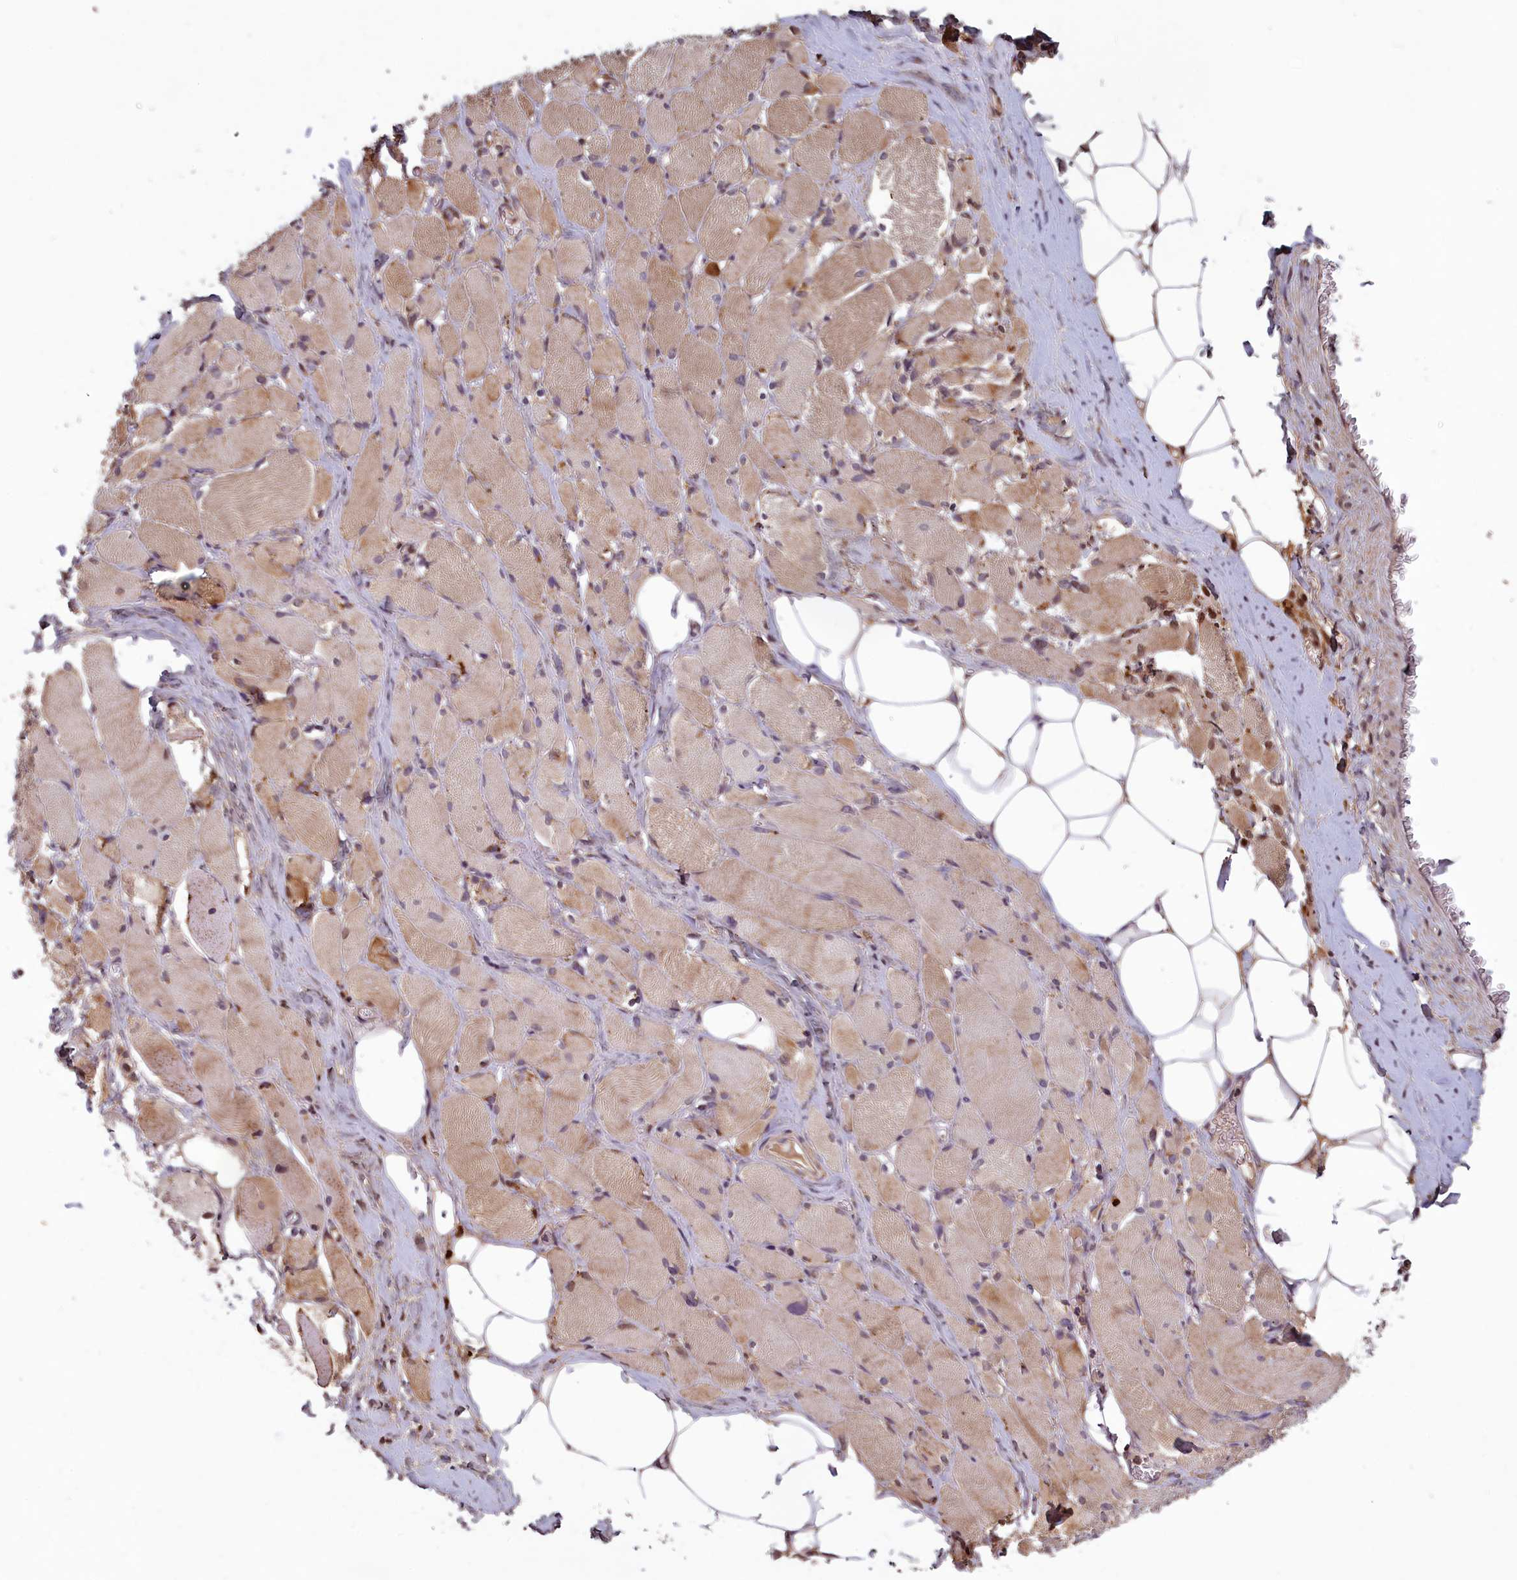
{"staining": {"intensity": "moderate", "quantity": ">75%", "location": "cytoplasmic/membranous"}, "tissue": "skeletal muscle", "cell_type": "Myocytes", "image_type": "normal", "snomed": [{"axis": "morphology", "description": "Normal tissue, NOS"}, {"axis": "morphology", "description": "Basal cell carcinoma"}, {"axis": "topography", "description": "Skeletal muscle"}], "caption": "Unremarkable skeletal muscle was stained to show a protein in brown. There is medium levels of moderate cytoplasmic/membranous expression in about >75% of myocytes. (DAB (3,3'-diaminobenzidine) IHC, brown staining for protein, blue staining for nuclei).", "gene": "CCDC15", "patient": {"sex": "female", "age": 64}}